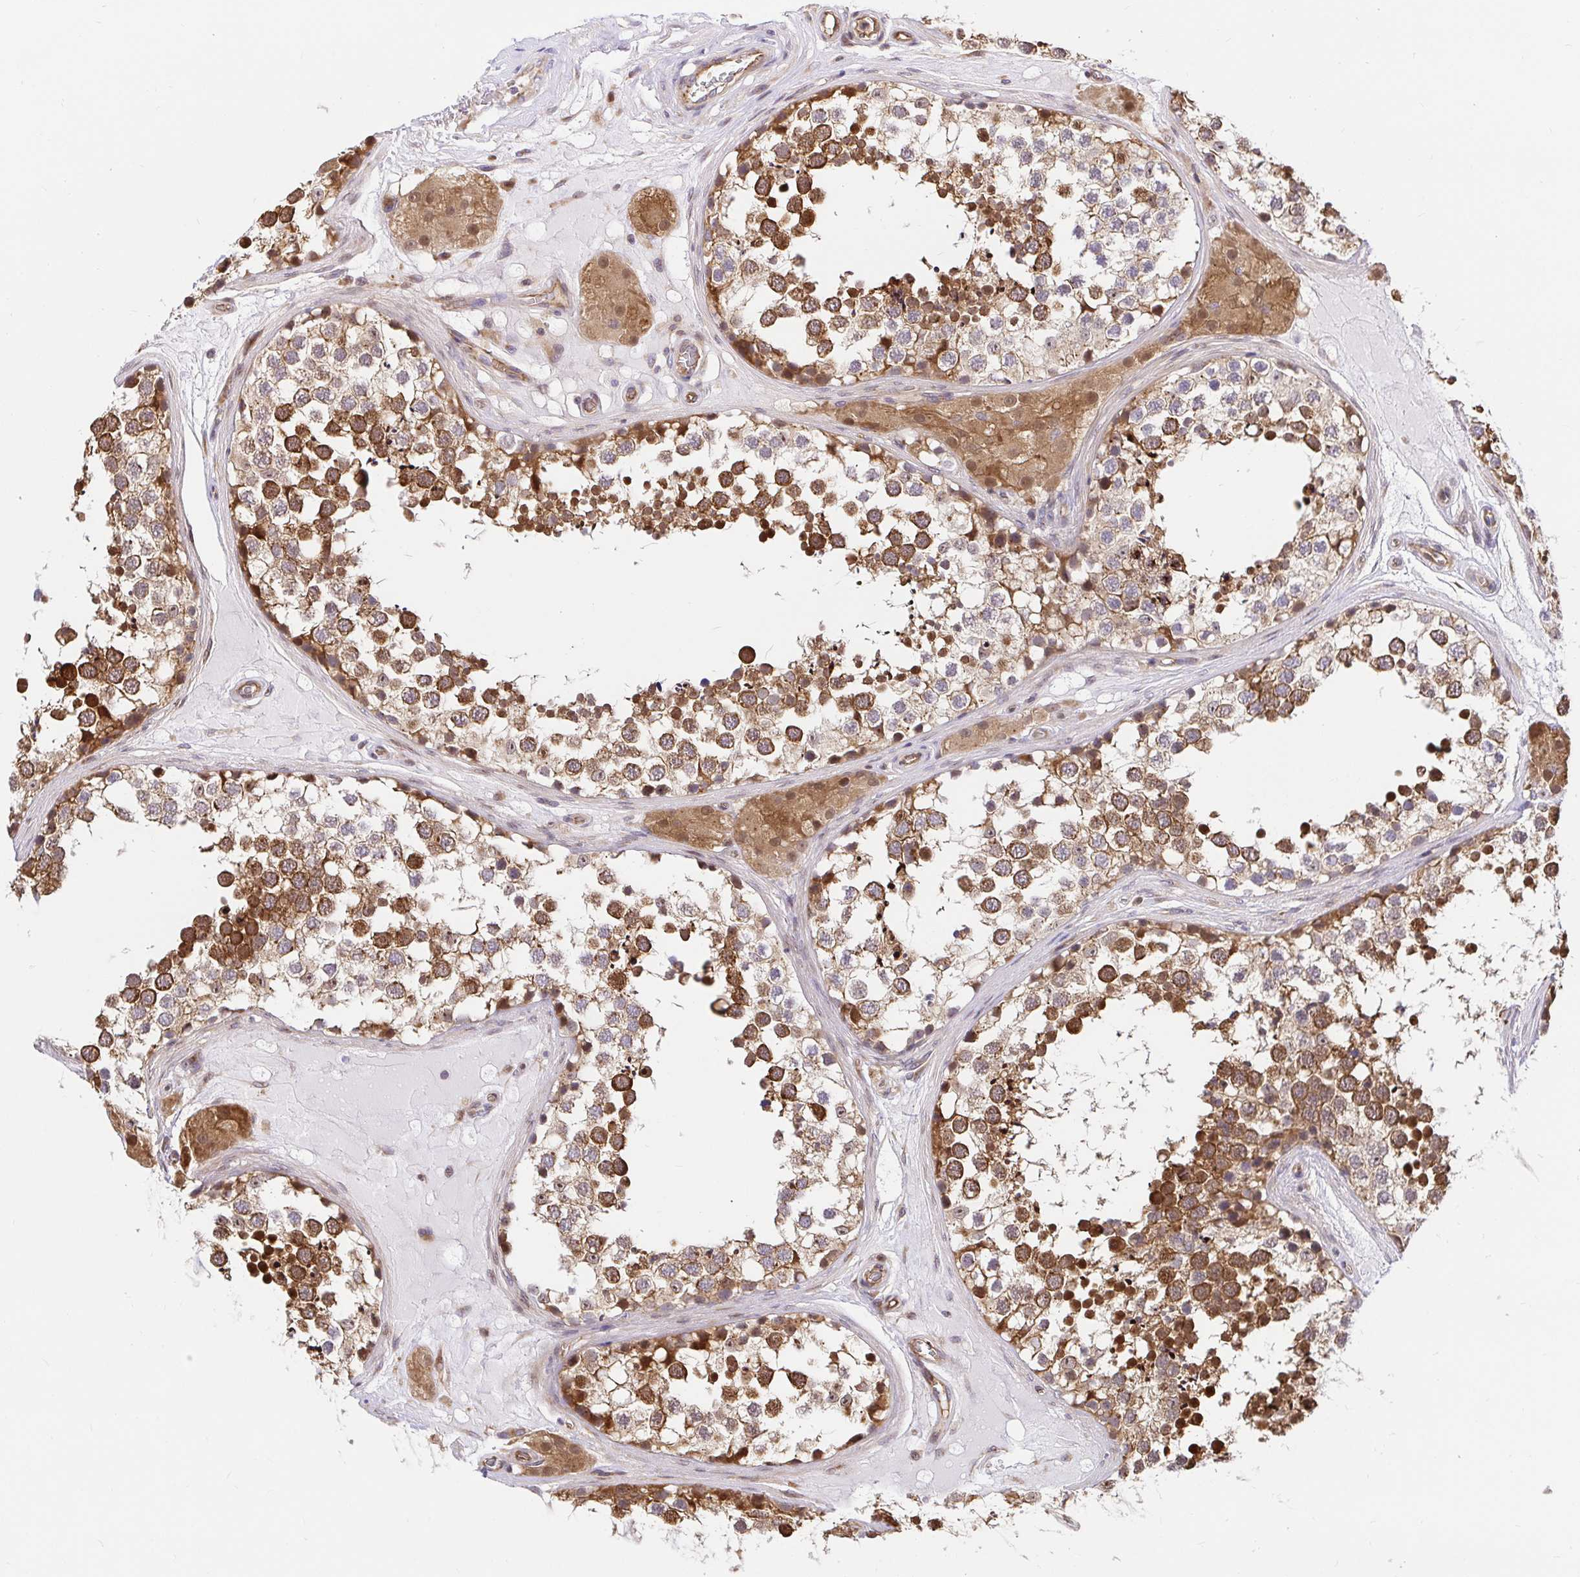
{"staining": {"intensity": "strong", "quantity": "25%-75%", "location": "cytoplasmic/membranous"}, "tissue": "testis", "cell_type": "Cells in seminiferous ducts", "image_type": "normal", "snomed": [{"axis": "morphology", "description": "Normal tissue, NOS"}, {"axis": "morphology", "description": "Seminoma, NOS"}, {"axis": "topography", "description": "Testis"}], "caption": "Protein staining by immunohistochemistry shows strong cytoplasmic/membranous staining in about 25%-75% of cells in seminiferous ducts in unremarkable testis.", "gene": "TRIM55", "patient": {"sex": "male", "age": 65}}